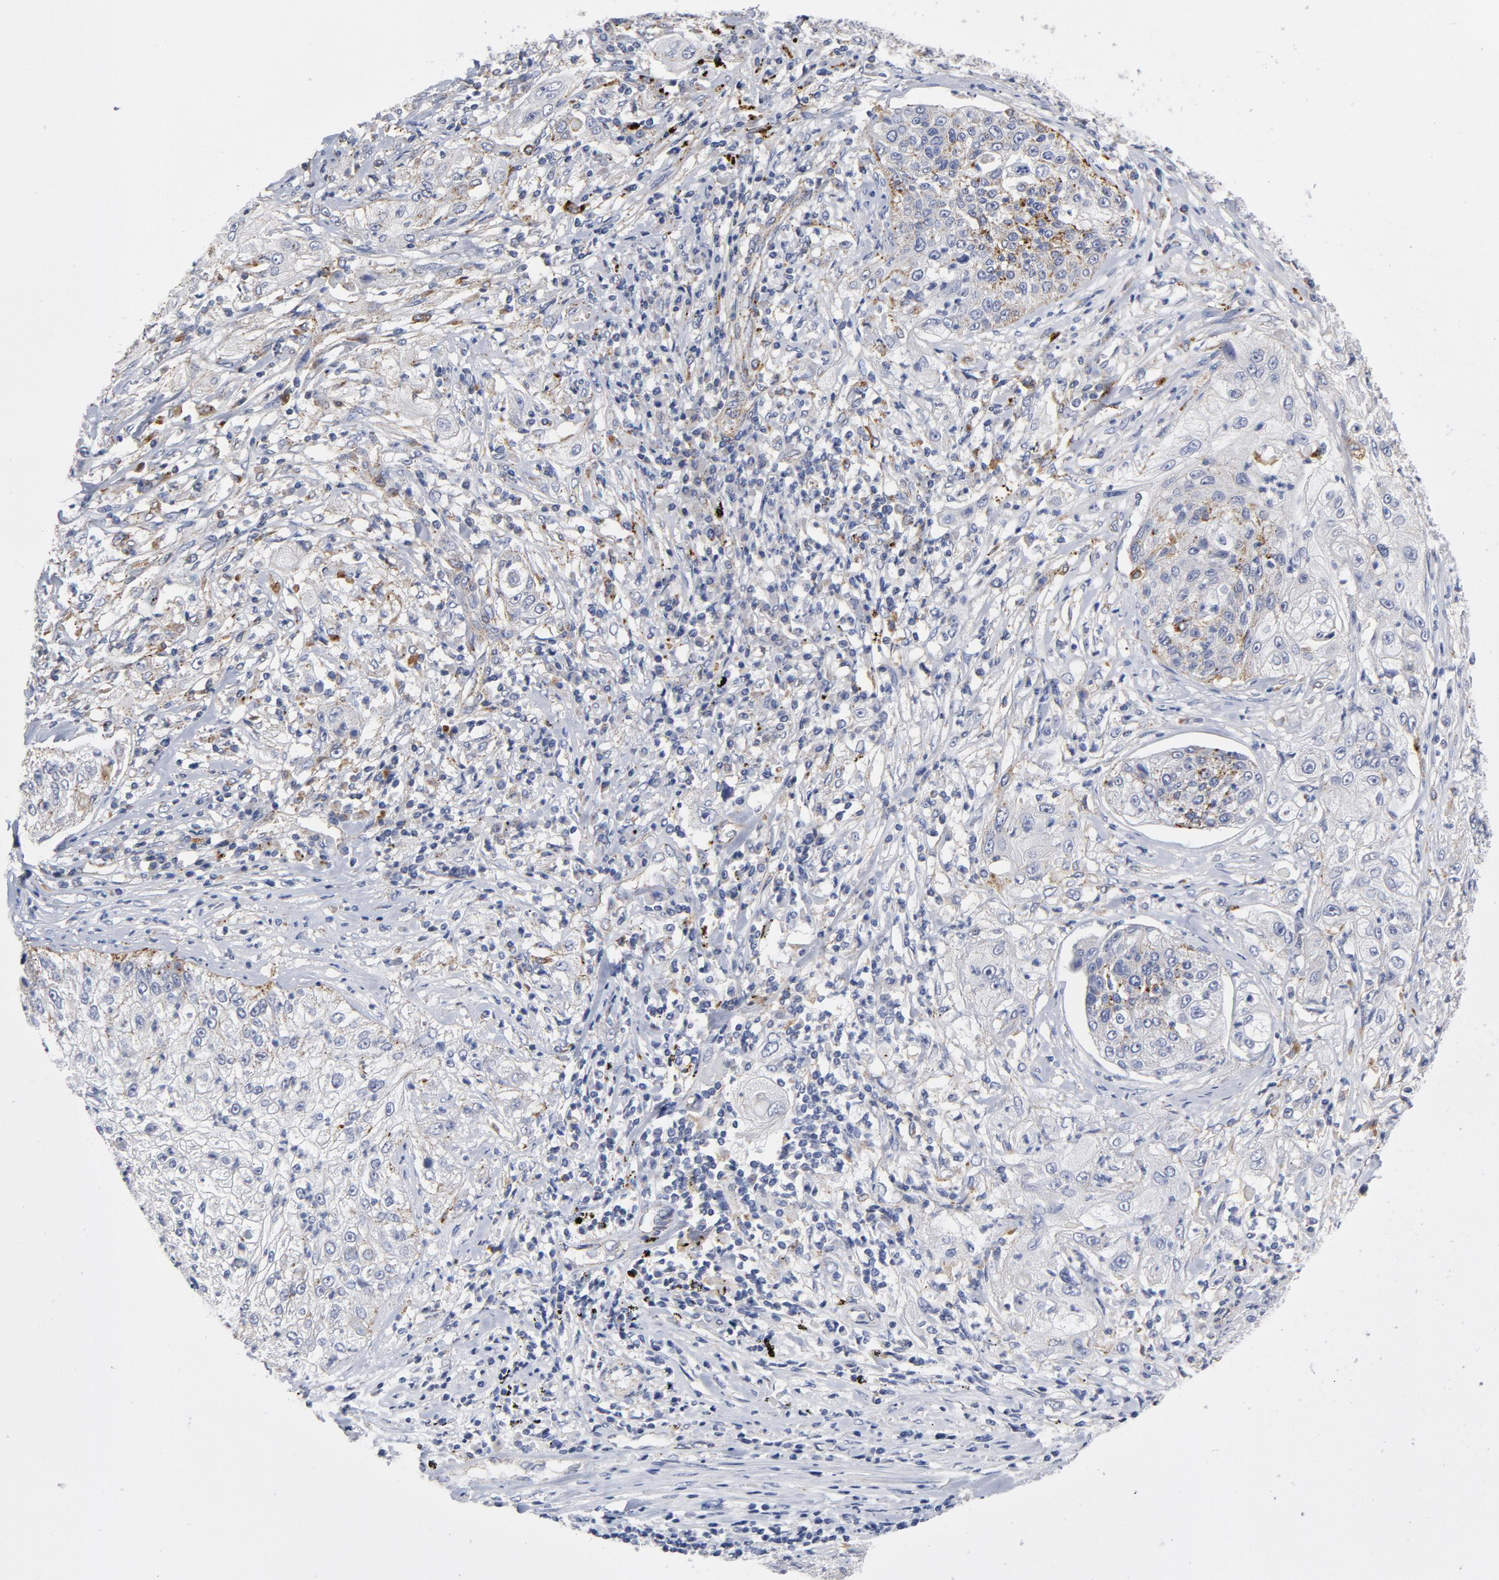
{"staining": {"intensity": "weak", "quantity": "<25%", "location": "cytoplasmic/membranous"}, "tissue": "lung cancer", "cell_type": "Tumor cells", "image_type": "cancer", "snomed": [{"axis": "morphology", "description": "Inflammation, NOS"}, {"axis": "morphology", "description": "Squamous cell carcinoma, NOS"}, {"axis": "topography", "description": "Lymph node"}, {"axis": "topography", "description": "Soft tissue"}, {"axis": "topography", "description": "Lung"}], "caption": "Immunohistochemistry (IHC) of lung cancer reveals no expression in tumor cells.", "gene": "AKT2", "patient": {"sex": "male", "age": 66}}